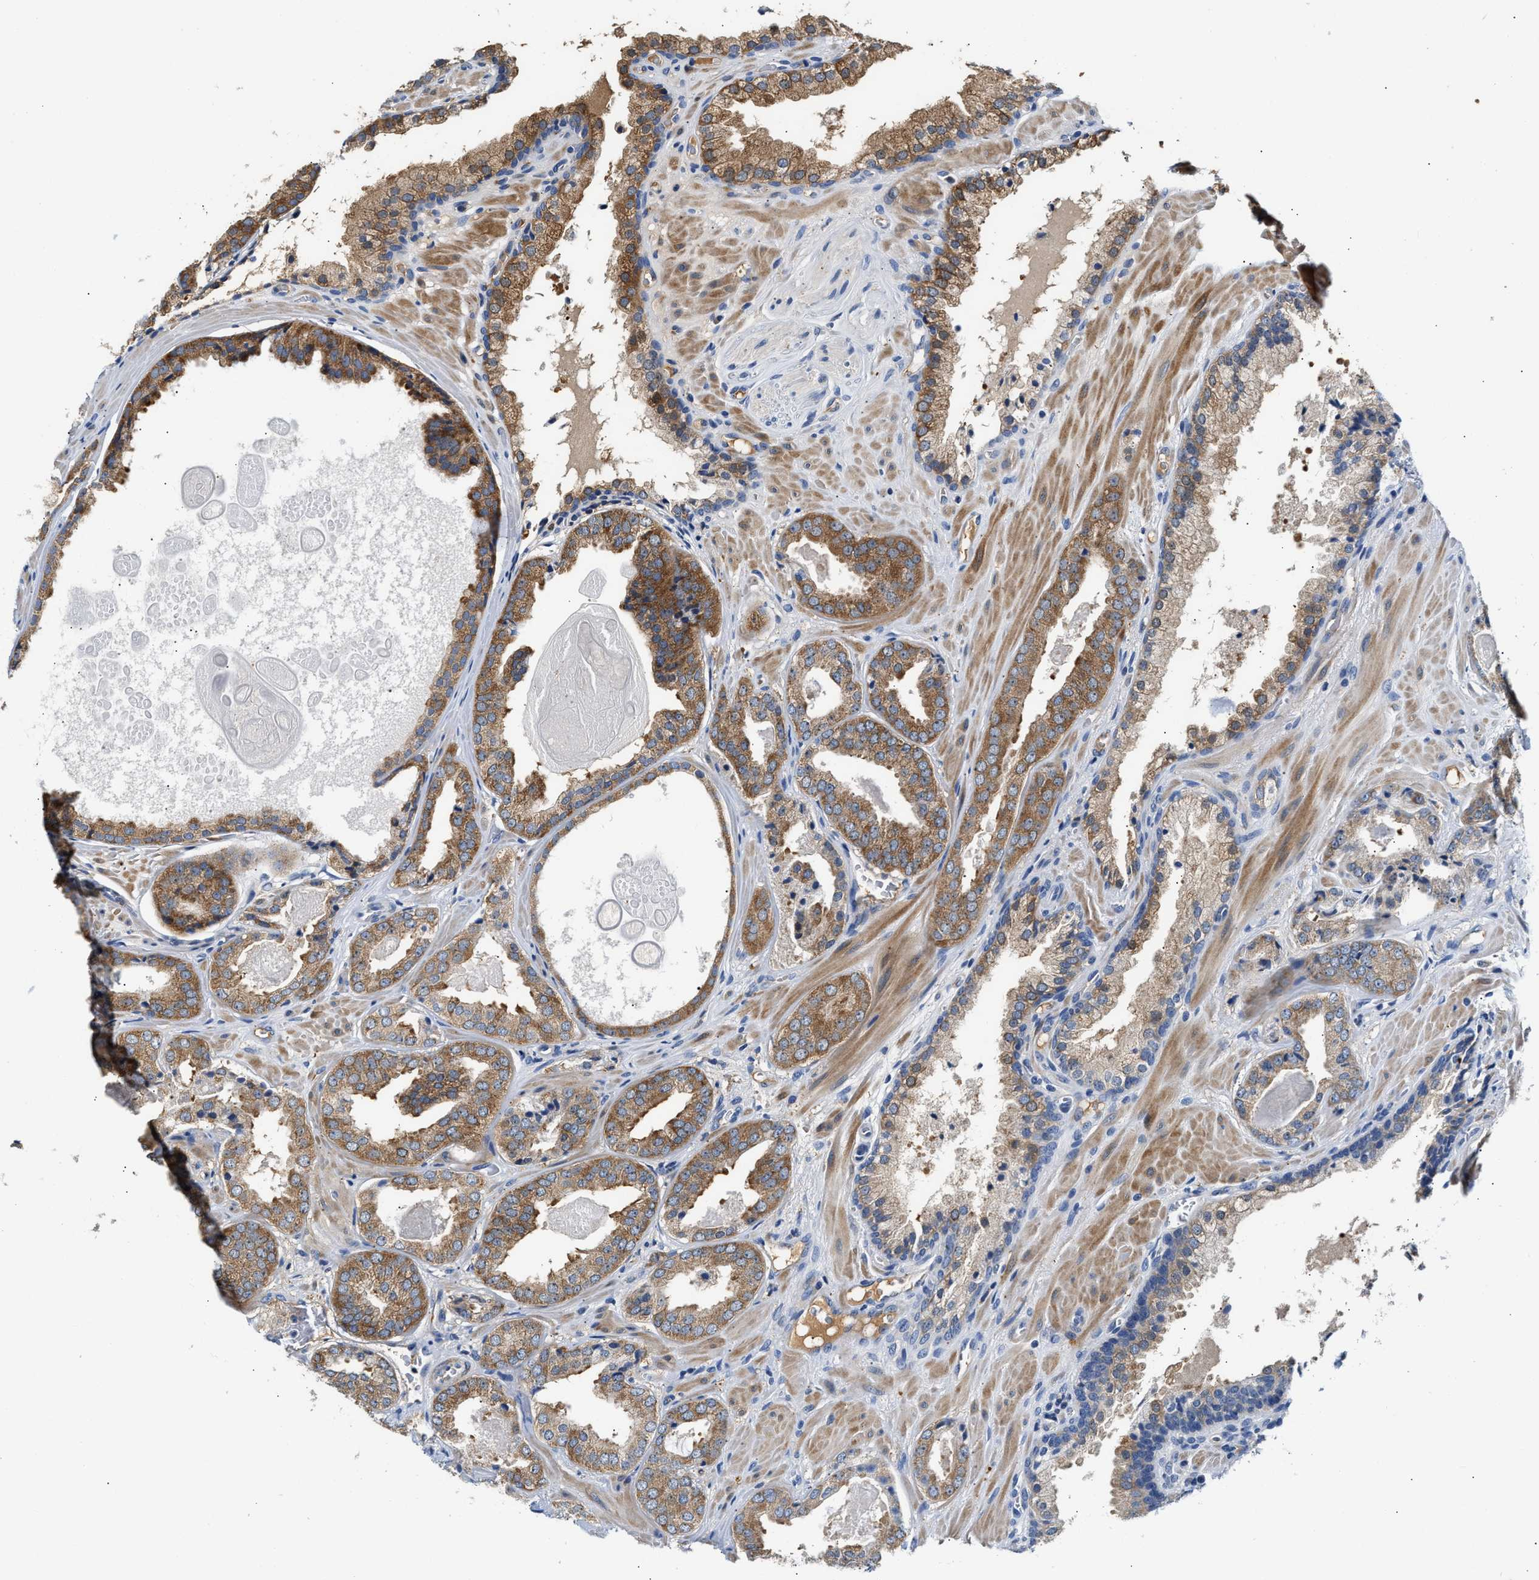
{"staining": {"intensity": "moderate", "quantity": ">75%", "location": "cytoplasmic/membranous"}, "tissue": "prostate cancer", "cell_type": "Tumor cells", "image_type": "cancer", "snomed": [{"axis": "morphology", "description": "Adenocarcinoma, Low grade"}, {"axis": "topography", "description": "Prostate"}], "caption": "Human prostate cancer (low-grade adenocarcinoma) stained with a brown dye shows moderate cytoplasmic/membranous positive positivity in about >75% of tumor cells.", "gene": "TUT7", "patient": {"sex": "male", "age": 71}}